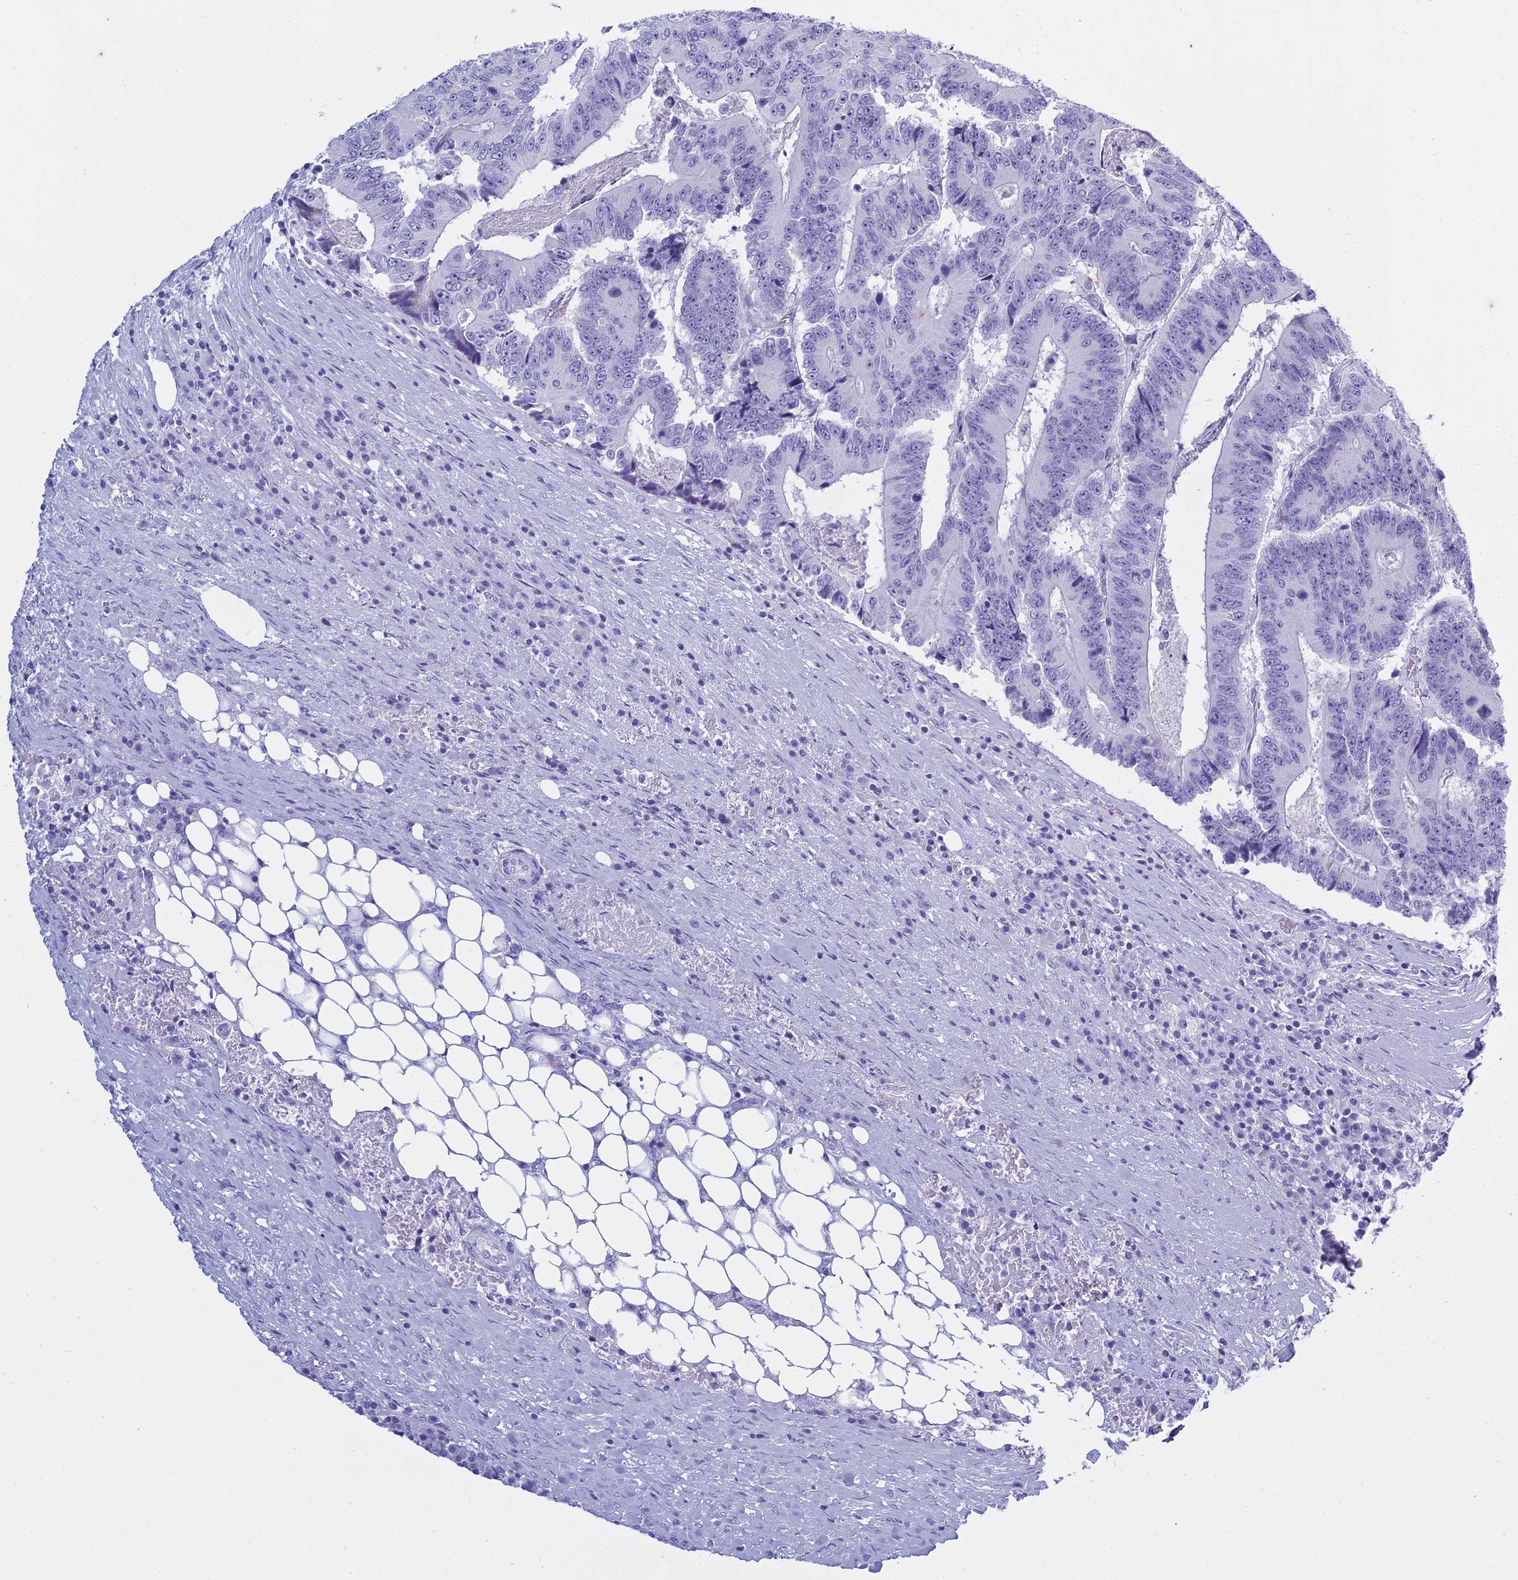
{"staining": {"intensity": "negative", "quantity": "none", "location": "none"}, "tissue": "colorectal cancer", "cell_type": "Tumor cells", "image_type": "cancer", "snomed": [{"axis": "morphology", "description": "Adenocarcinoma, NOS"}, {"axis": "topography", "description": "Colon"}], "caption": "This is an IHC micrograph of adenocarcinoma (colorectal). There is no expression in tumor cells.", "gene": "HMGB4", "patient": {"sex": "male", "age": 83}}